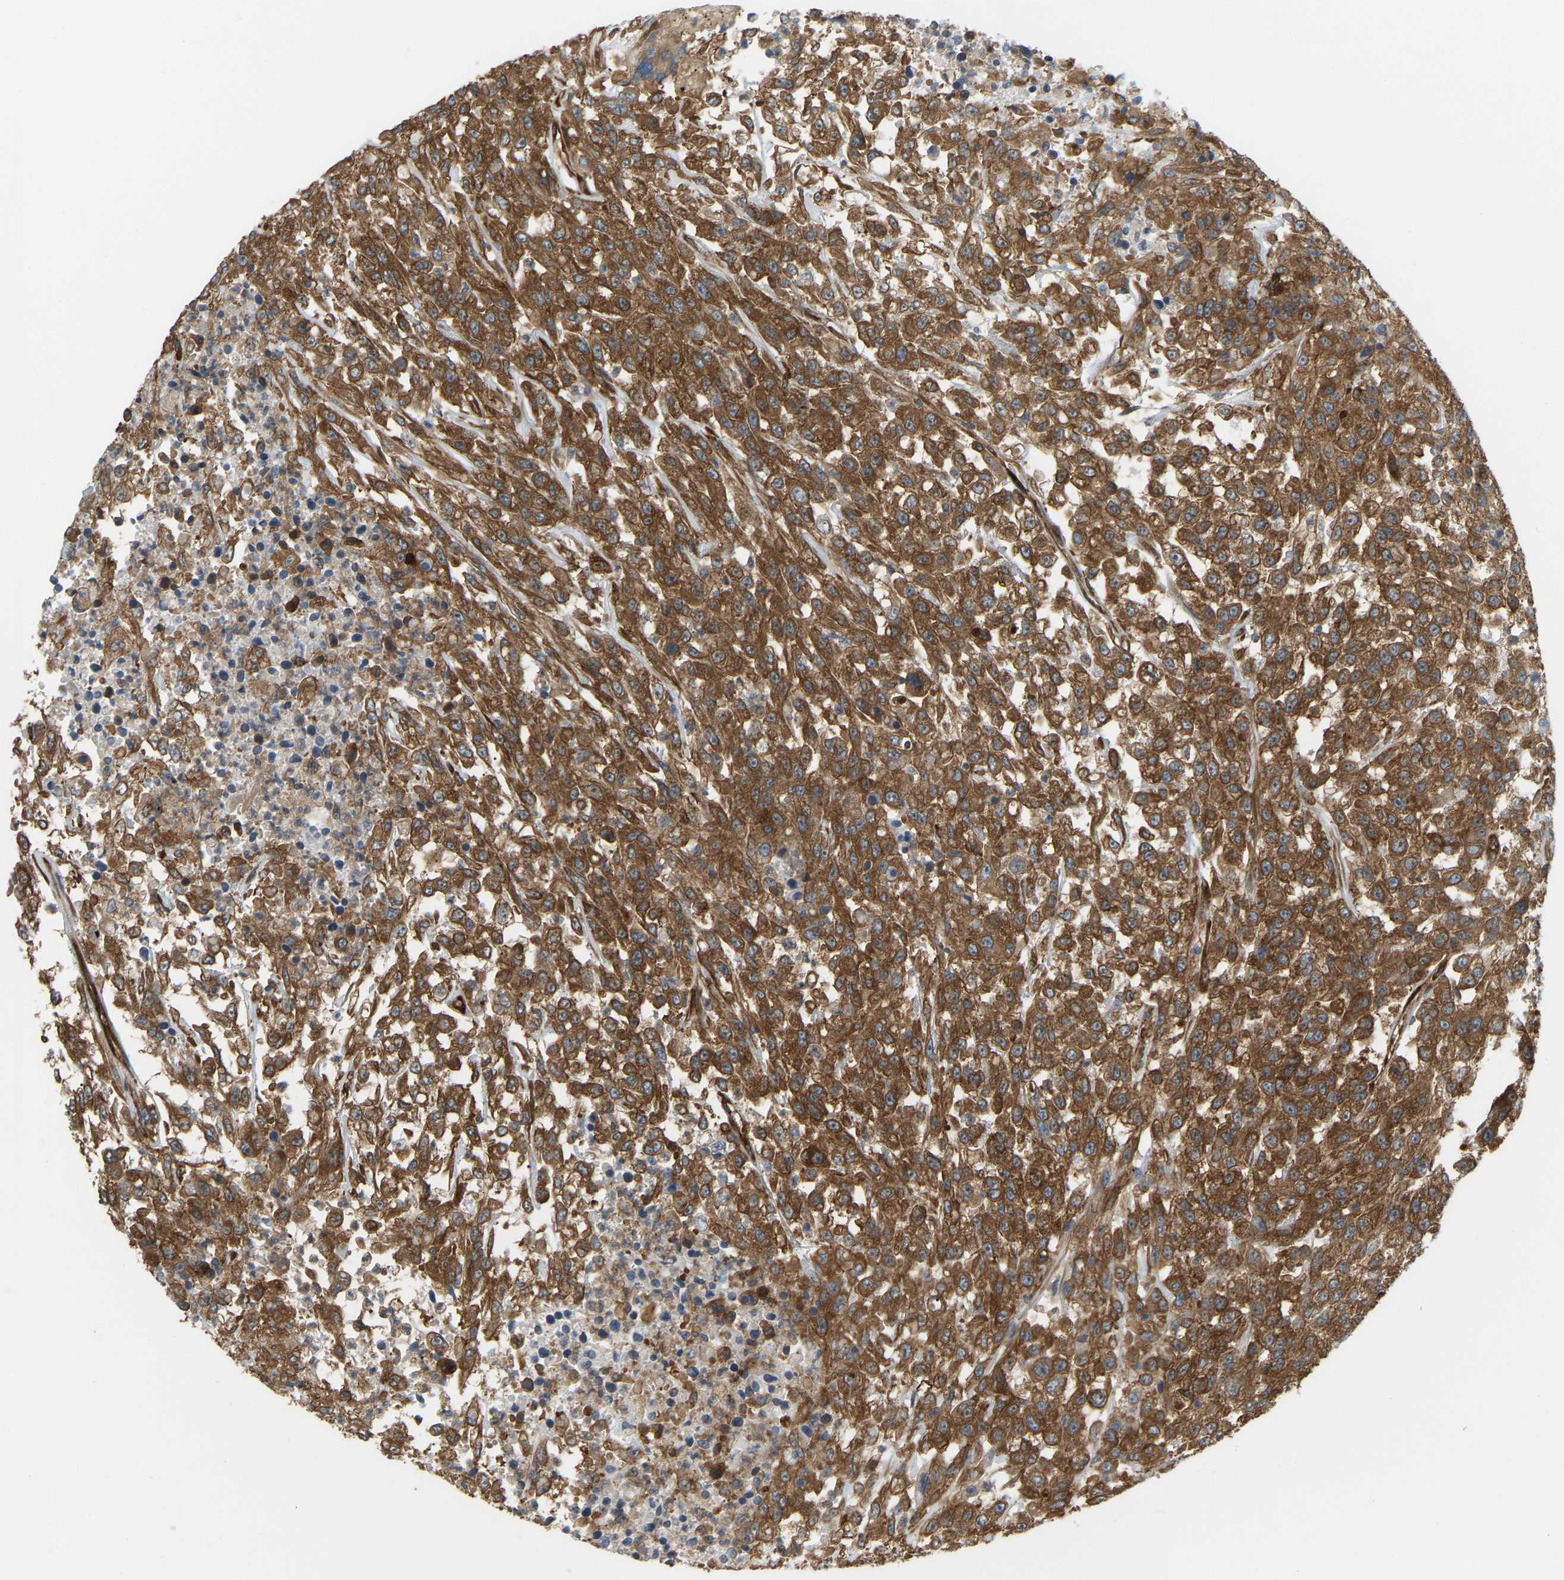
{"staining": {"intensity": "strong", "quantity": ">75%", "location": "cytoplasmic/membranous"}, "tissue": "urothelial cancer", "cell_type": "Tumor cells", "image_type": "cancer", "snomed": [{"axis": "morphology", "description": "Urothelial carcinoma, High grade"}, {"axis": "topography", "description": "Urinary bladder"}], "caption": "Immunohistochemical staining of human urothelial cancer shows strong cytoplasmic/membranous protein staining in approximately >75% of tumor cells.", "gene": "PICALM", "patient": {"sex": "male", "age": 46}}